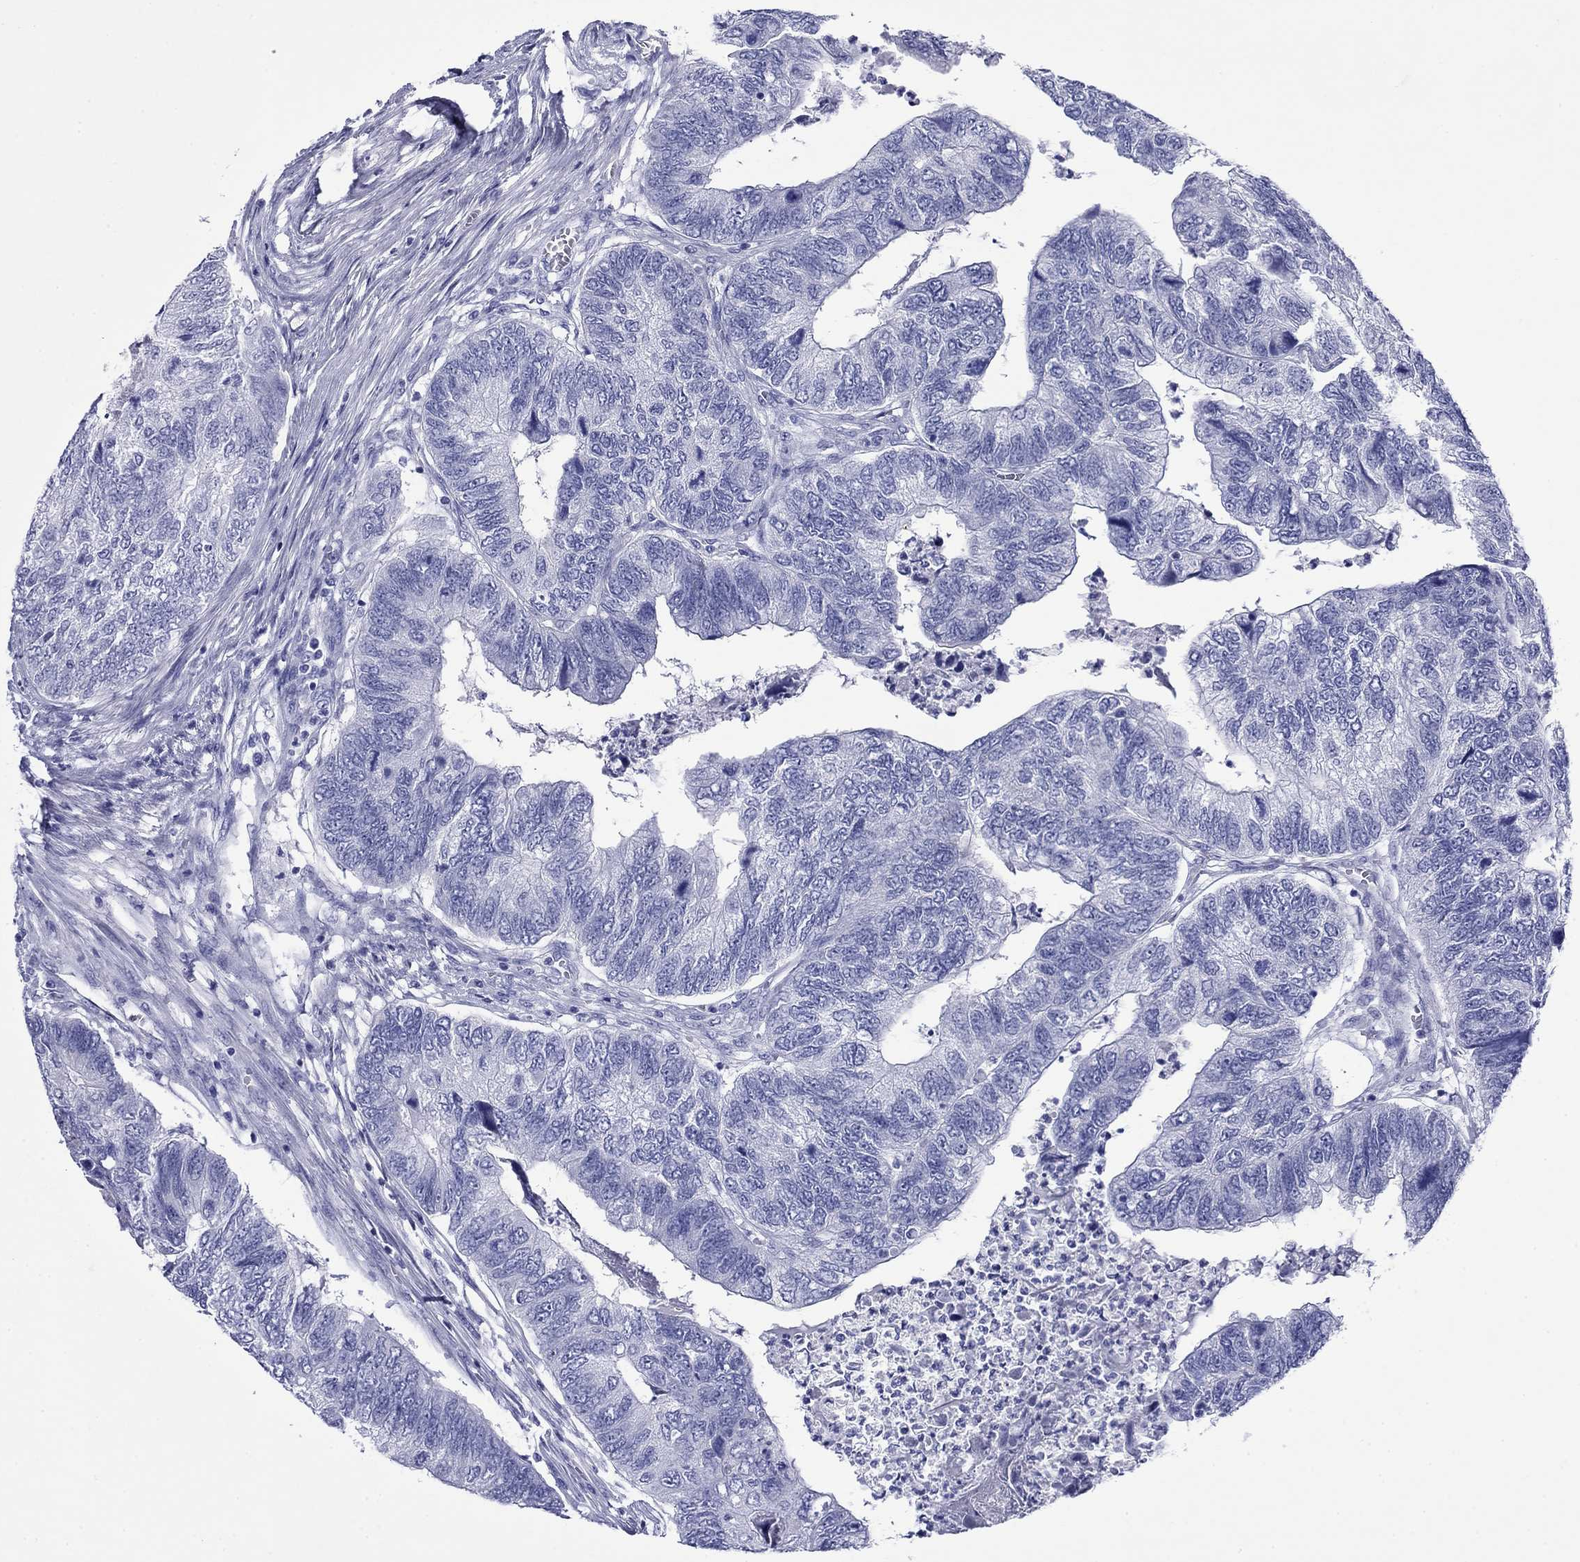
{"staining": {"intensity": "negative", "quantity": "none", "location": "none"}, "tissue": "colorectal cancer", "cell_type": "Tumor cells", "image_type": "cancer", "snomed": [{"axis": "morphology", "description": "Adenocarcinoma, NOS"}, {"axis": "topography", "description": "Colon"}], "caption": "Tumor cells show no significant staining in colorectal cancer.", "gene": "GIP", "patient": {"sex": "female", "age": 67}}